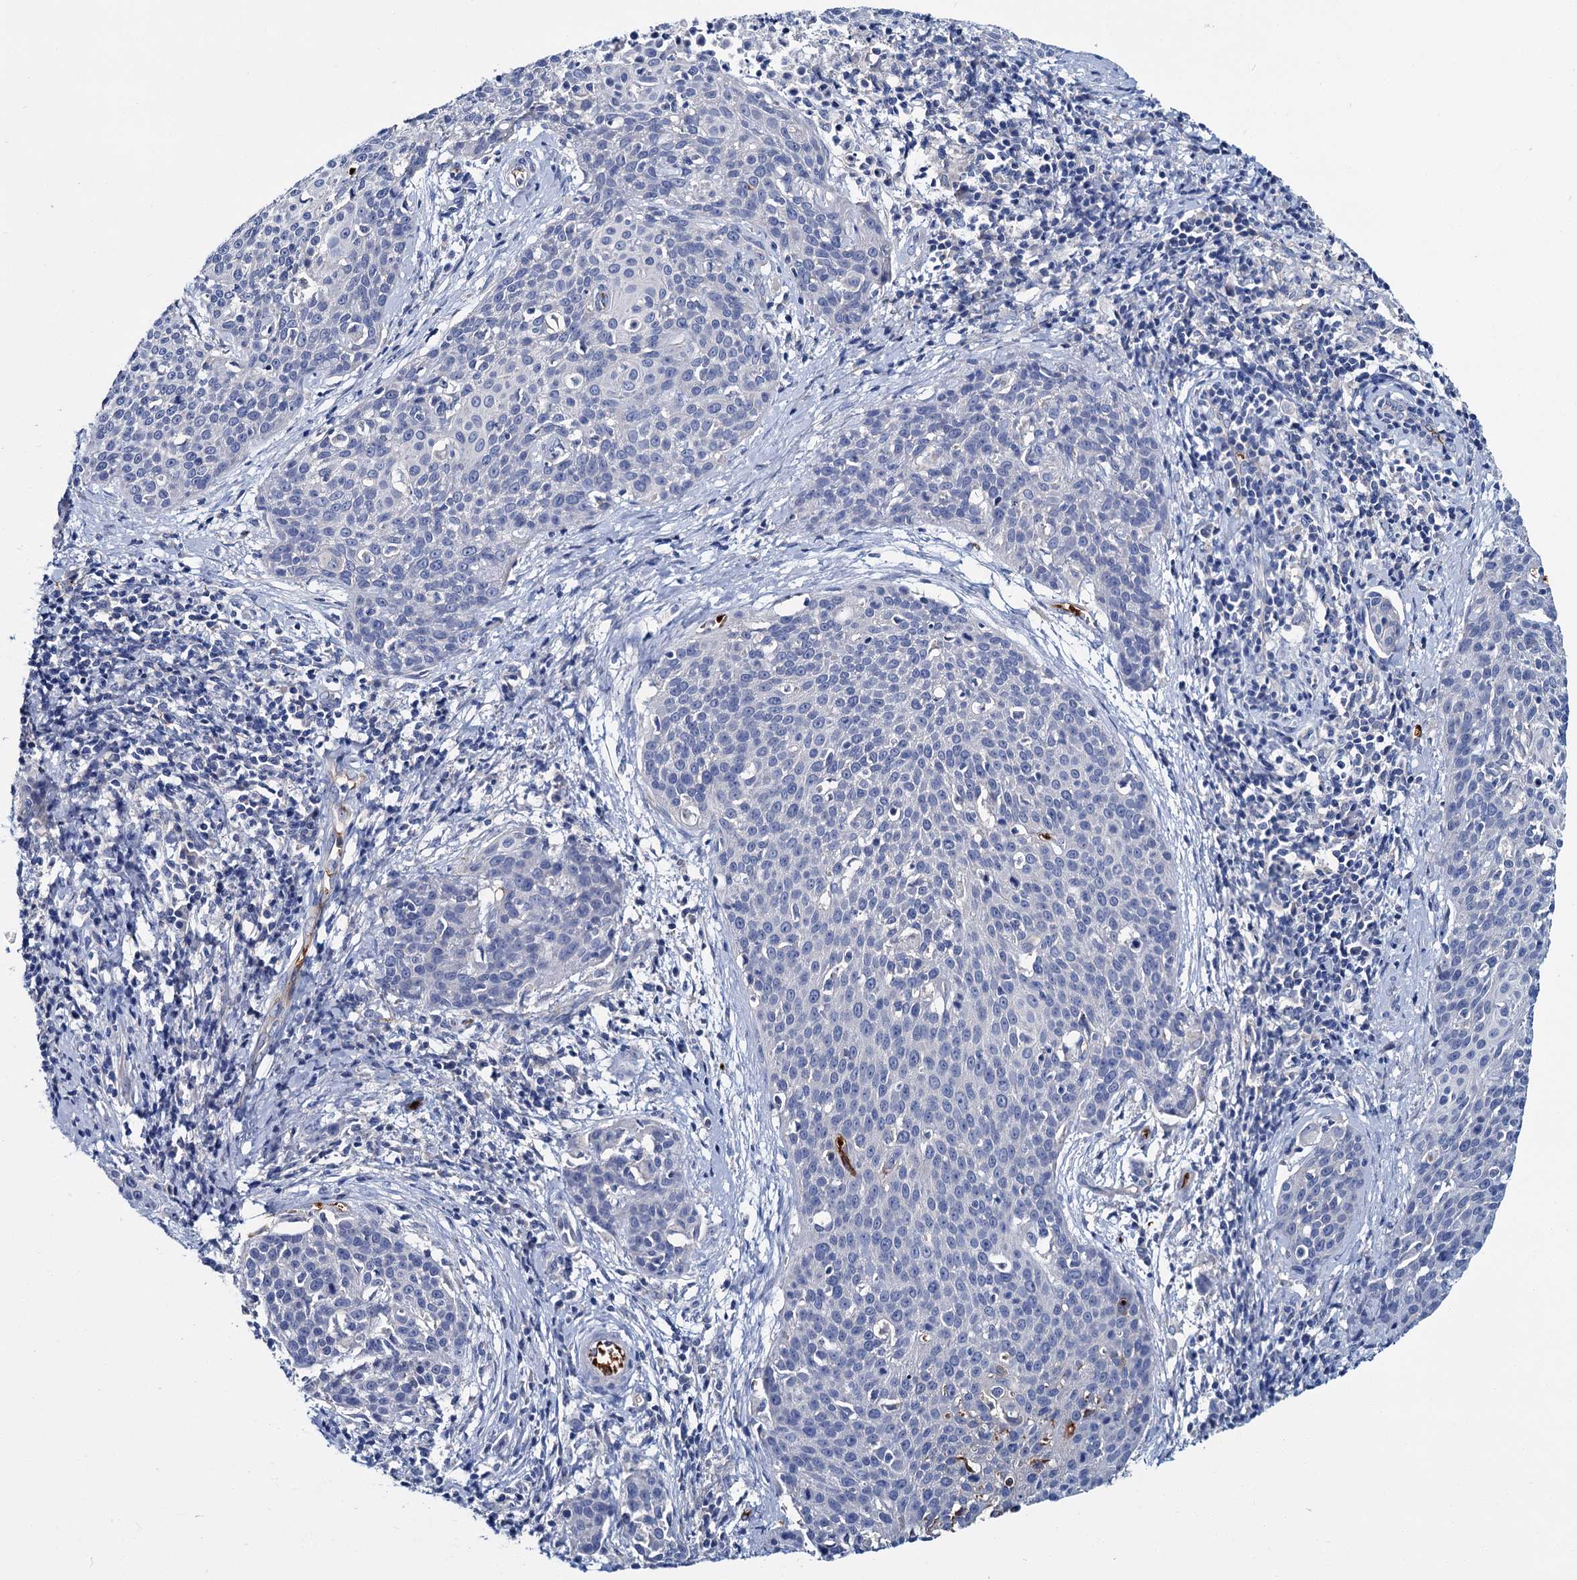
{"staining": {"intensity": "negative", "quantity": "none", "location": "none"}, "tissue": "cervical cancer", "cell_type": "Tumor cells", "image_type": "cancer", "snomed": [{"axis": "morphology", "description": "Squamous cell carcinoma, NOS"}, {"axis": "topography", "description": "Cervix"}], "caption": "Cervical cancer (squamous cell carcinoma) was stained to show a protein in brown. There is no significant positivity in tumor cells. Nuclei are stained in blue.", "gene": "ATG2A", "patient": {"sex": "female", "age": 38}}